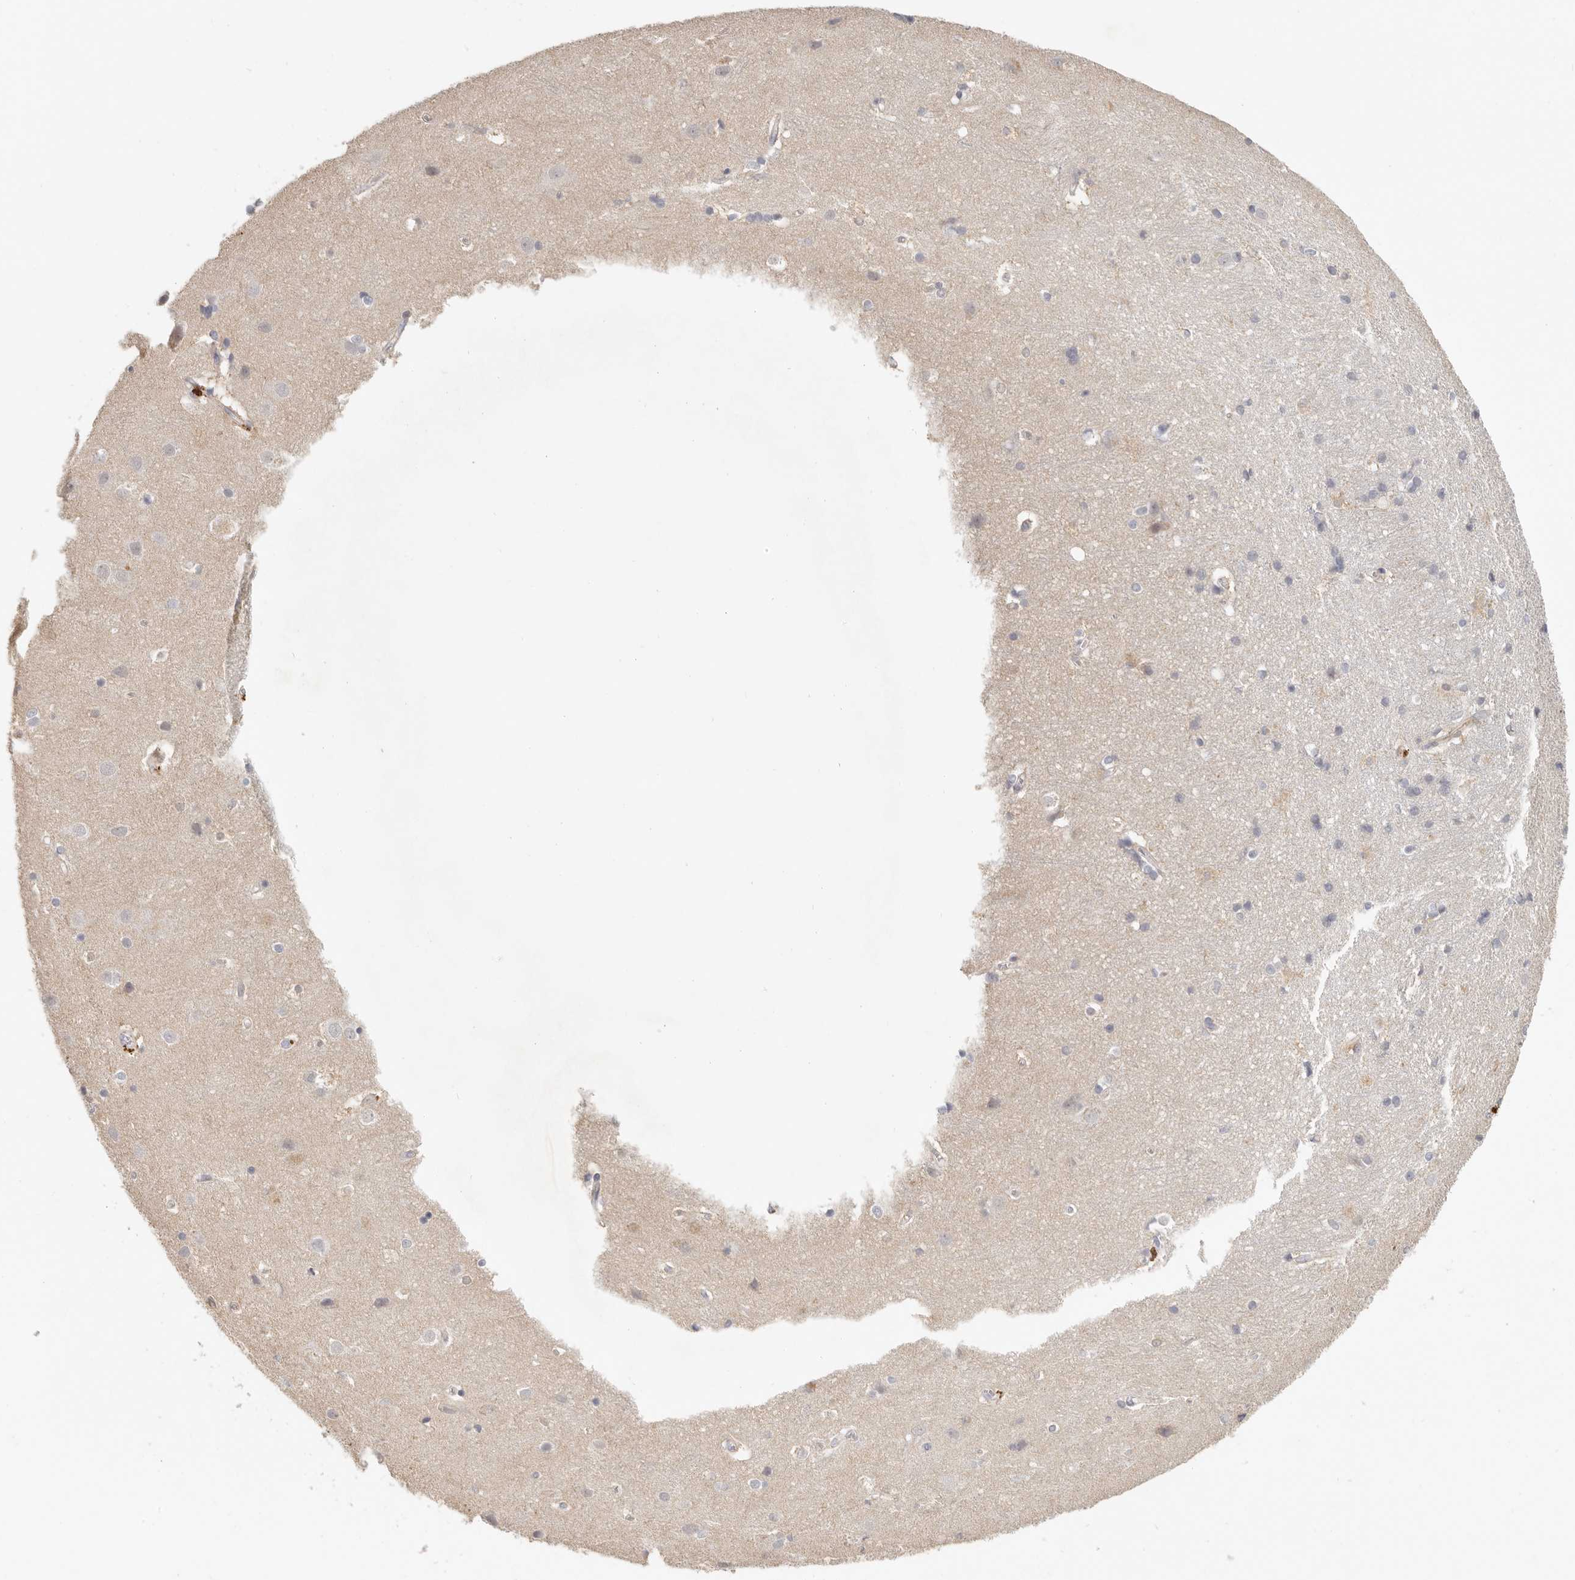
{"staining": {"intensity": "negative", "quantity": "none", "location": "none"}, "tissue": "cerebral cortex", "cell_type": "Endothelial cells", "image_type": "normal", "snomed": [{"axis": "morphology", "description": "Normal tissue, NOS"}, {"axis": "topography", "description": "Cerebral cortex"}], "caption": "Immunohistochemistry histopathology image of benign cerebral cortex: human cerebral cortex stained with DAB demonstrates no significant protein positivity in endothelial cells.", "gene": "ANXA9", "patient": {"sex": "male", "age": 54}}